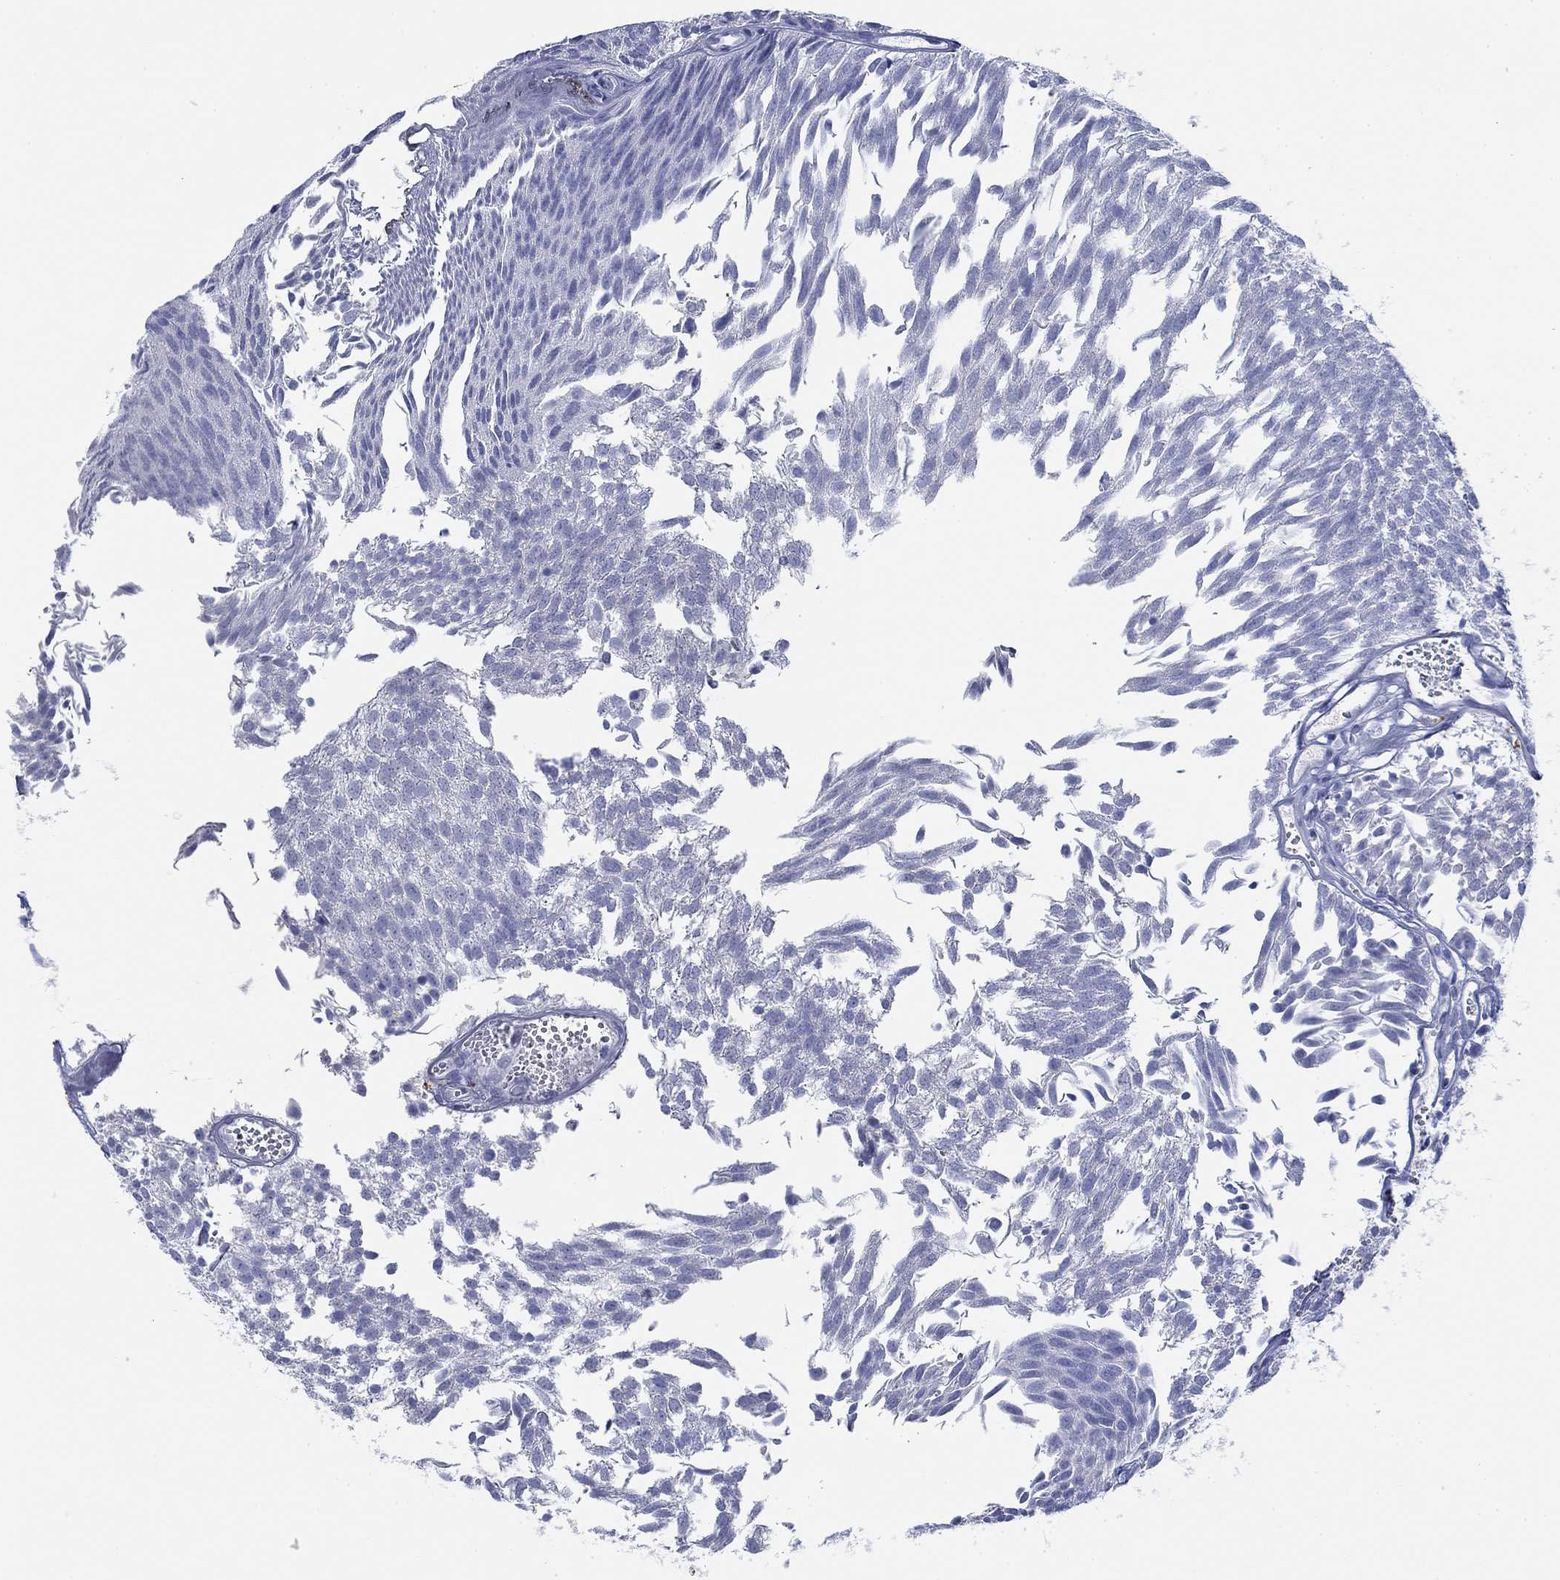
{"staining": {"intensity": "negative", "quantity": "none", "location": "none"}, "tissue": "urothelial cancer", "cell_type": "Tumor cells", "image_type": "cancer", "snomed": [{"axis": "morphology", "description": "Urothelial carcinoma, Low grade"}, {"axis": "topography", "description": "Urinary bladder"}], "caption": "An image of urothelial carcinoma (low-grade) stained for a protein shows no brown staining in tumor cells.", "gene": "DNAL1", "patient": {"sex": "male", "age": 52}}